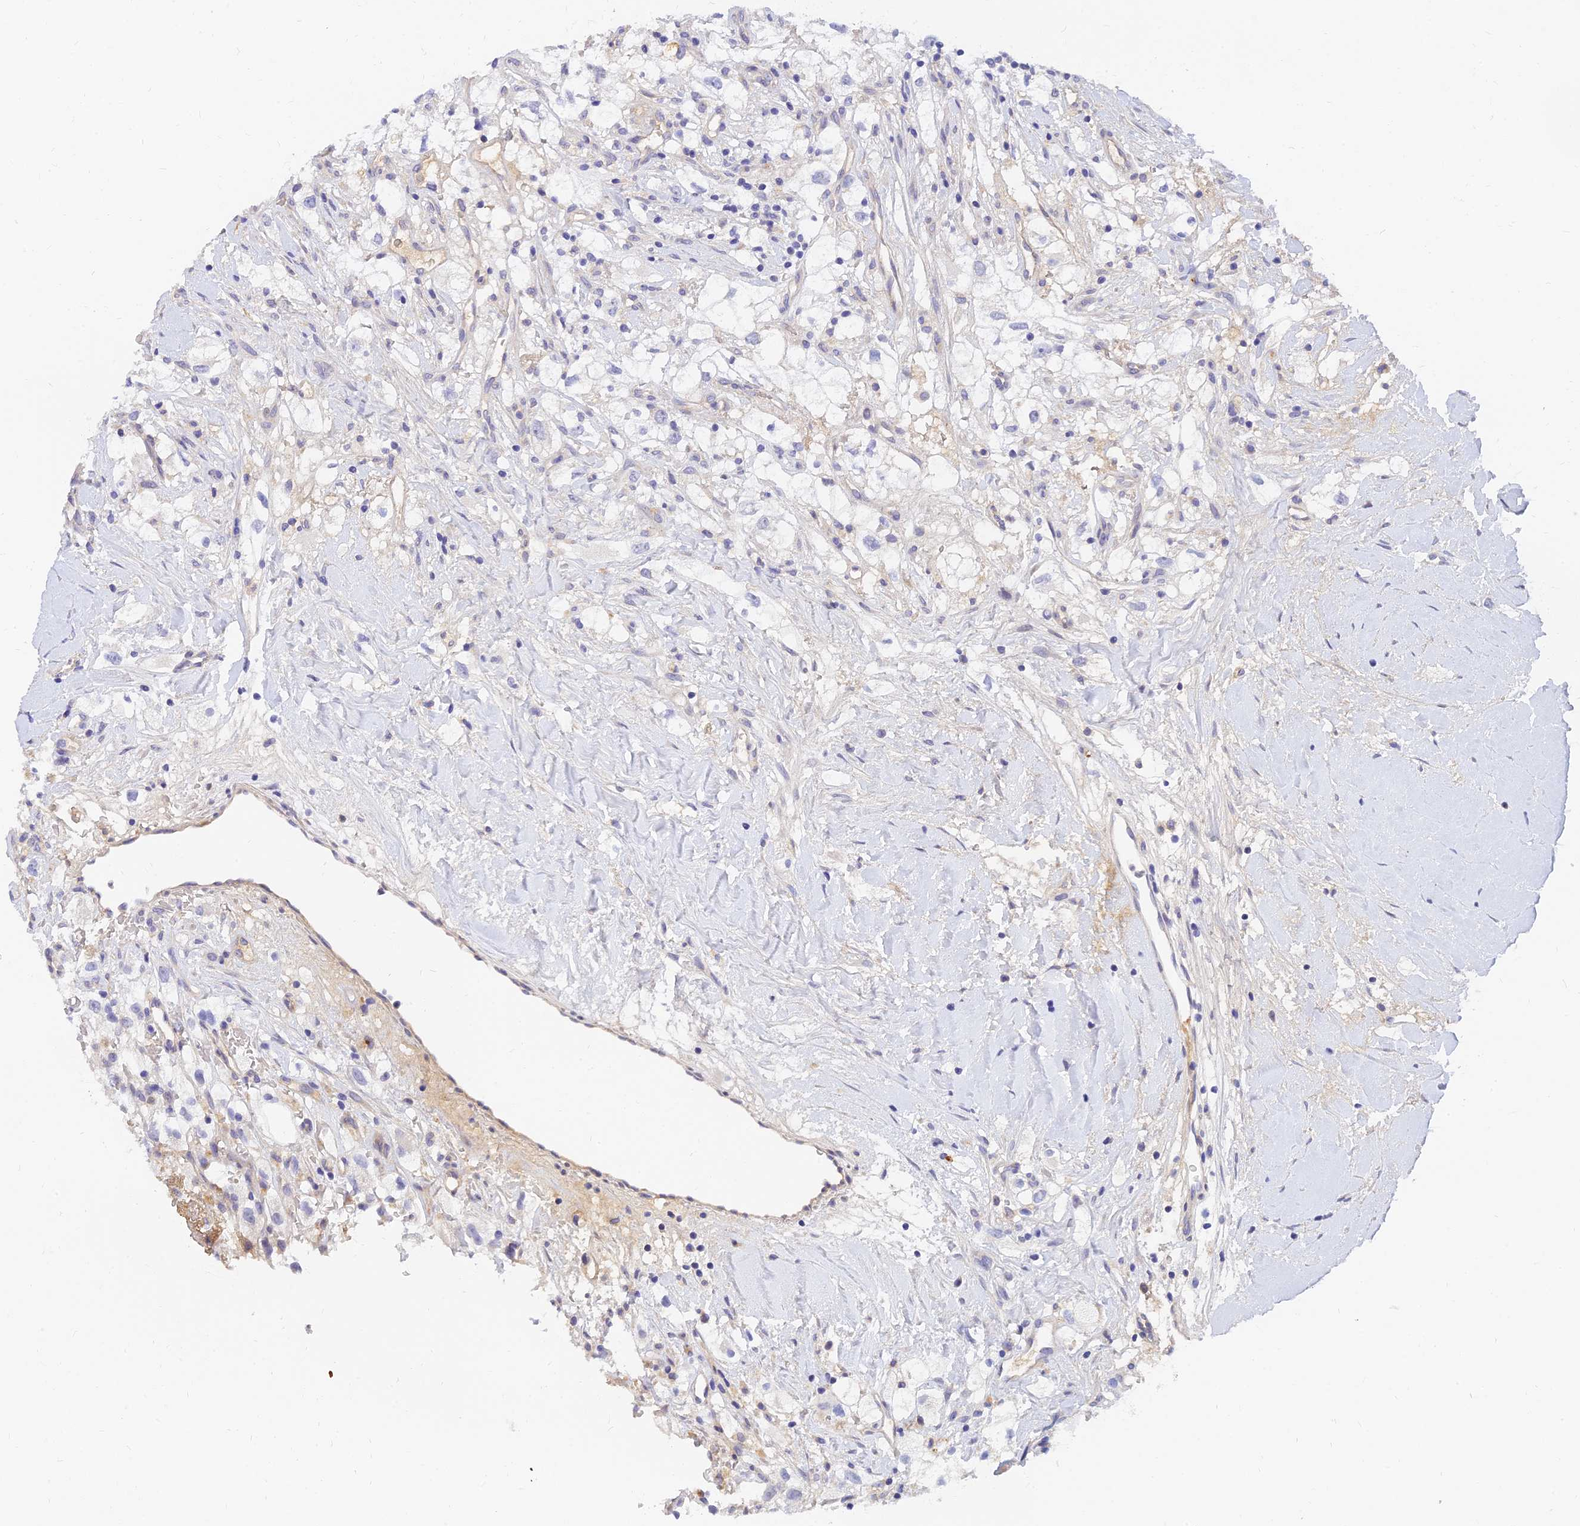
{"staining": {"intensity": "negative", "quantity": "none", "location": "none"}, "tissue": "renal cancer", "cell_type": "Tumor cells", "image_type": "cancer", "snomed": [{"axis": "morphology", "description": "Adenocarcinoma, NOS"}, {"axis": "topography", "description": "Kidney"}], "caption": "High power microscopy image of an IHC photomicrograph of renal adenocarcinoma, revealing no significant staining in tumor cells.", "gene": "ANKS4B", "patient": {"sex": "male", "age": 59}}